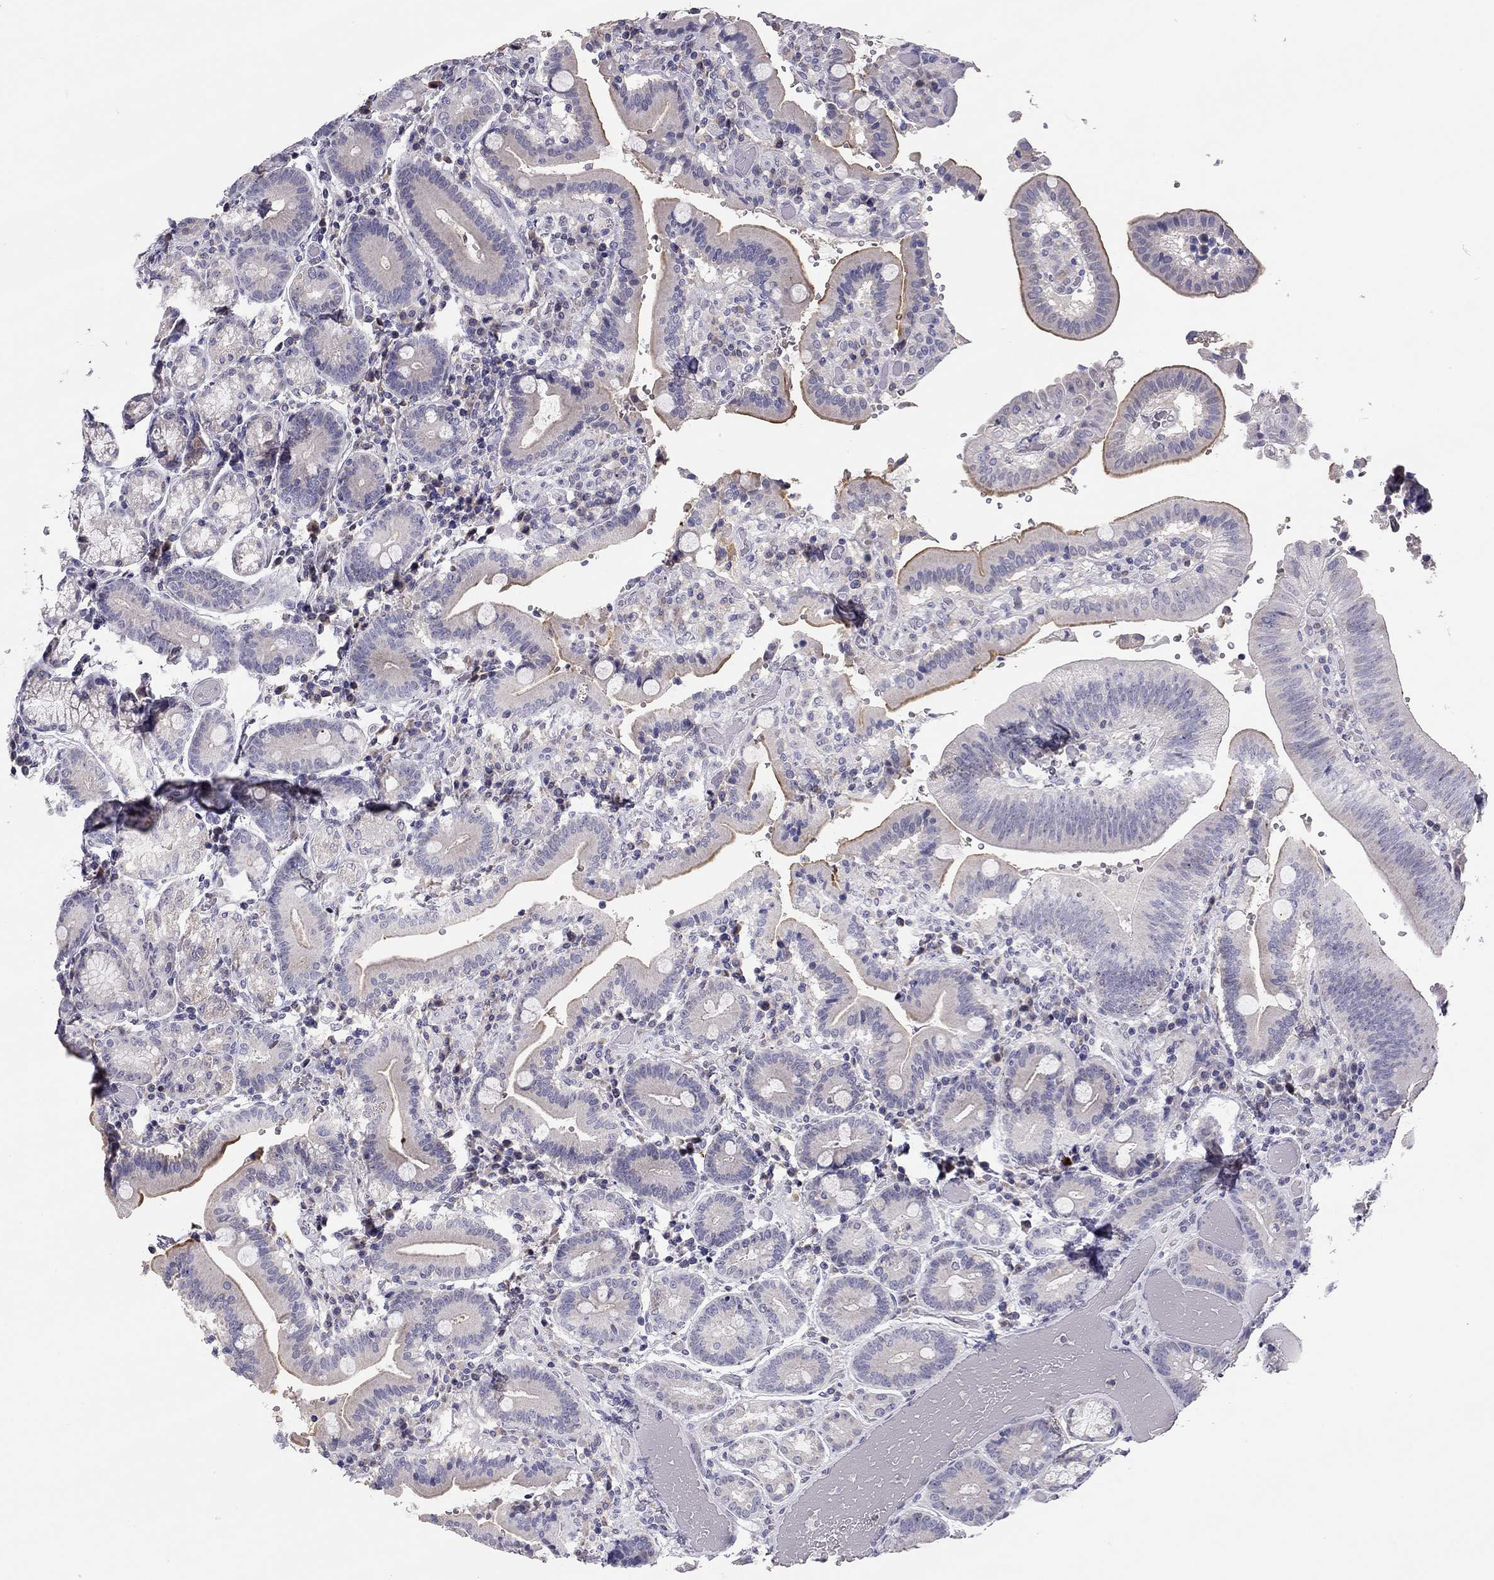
{"staining": {"intensity": "moderate", "quantity": "<25%", "location": "cytoplasmic/membranous"}, "tissue": "duodenum", "cell_type": "Glandular cells", "image_type": "normal", "snomed": [{"axis": "morphology", "description": "Normal tissue, NOS"}, {"axis": "topography", "description": "Duodenum"}], "caption": "Duodenum stained with a protein marker exhibits moderate staining in glandular cells.", "gene": "SCARB1", "patient": {"sex": "female", "age": 62}}